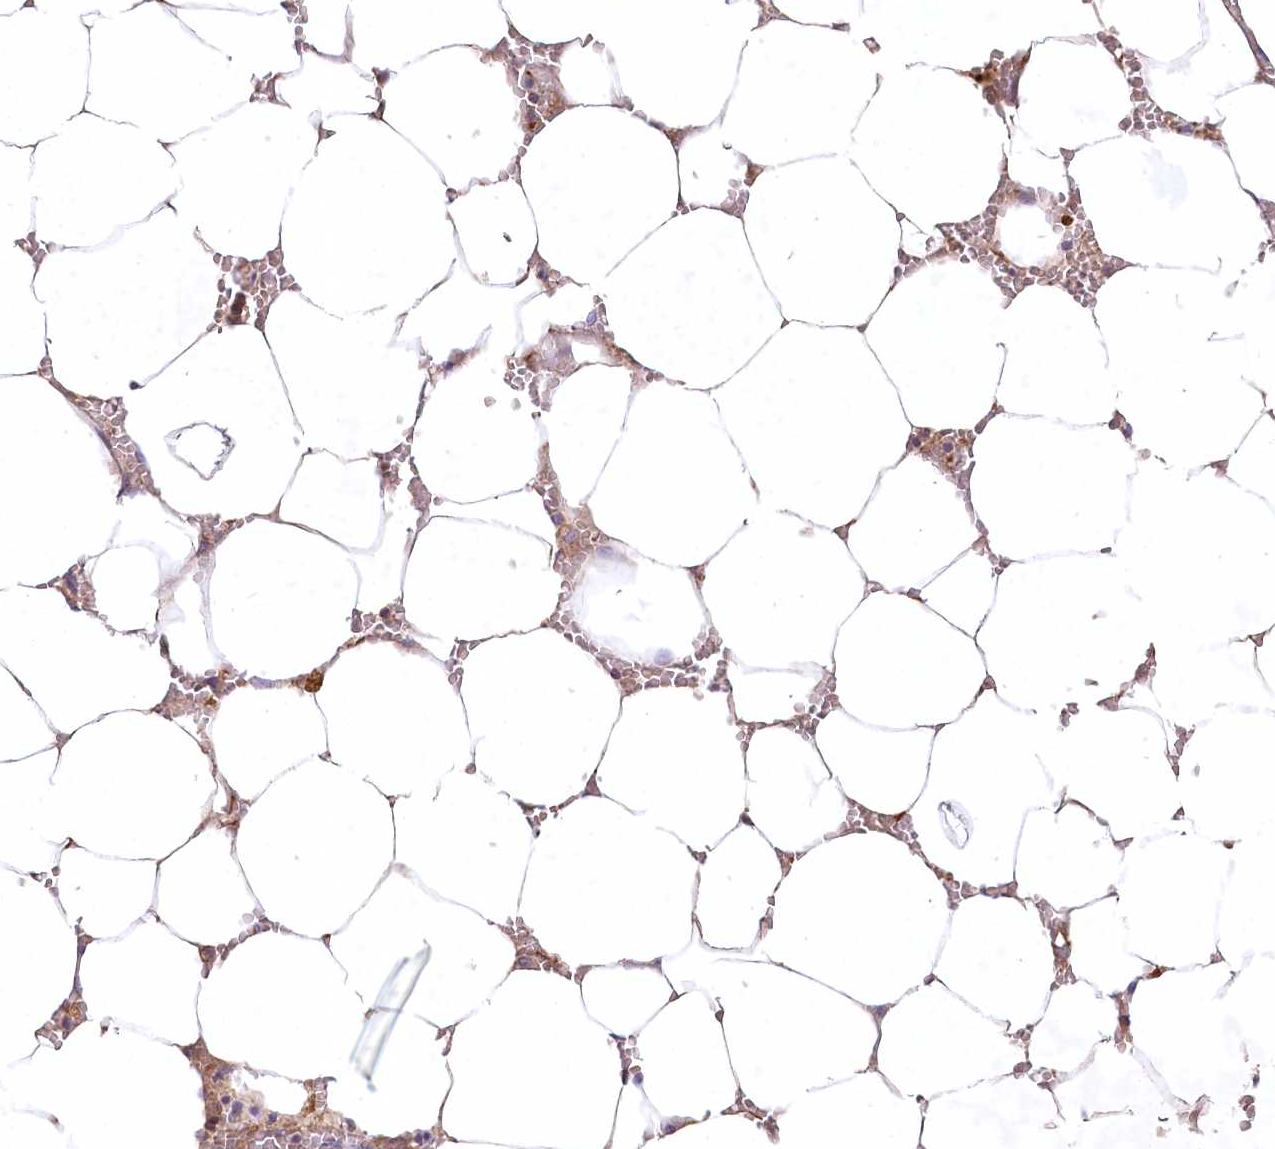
{"staining": {"intensity": "moderate", "quantity": "<25%", "location": "cytoplasmic/membranous"}, "tissue": "bone marrow", "cell_type": "Hematopoietic cells", "image_type": "normal", "snomed": [{"axis": "morphology", "description": "Normal tissue, NOS"}, {"axis": "topography", "description": "Bone marrow"}], "caption": "Brown immunohistochemical staining in benign bone marrow demonstrates moderate cytoplasmic/membranous staining in about <25% of hematopoietic cells.", "gene": "INPP4B", "patient": {"sex": "male", "age": 70}}